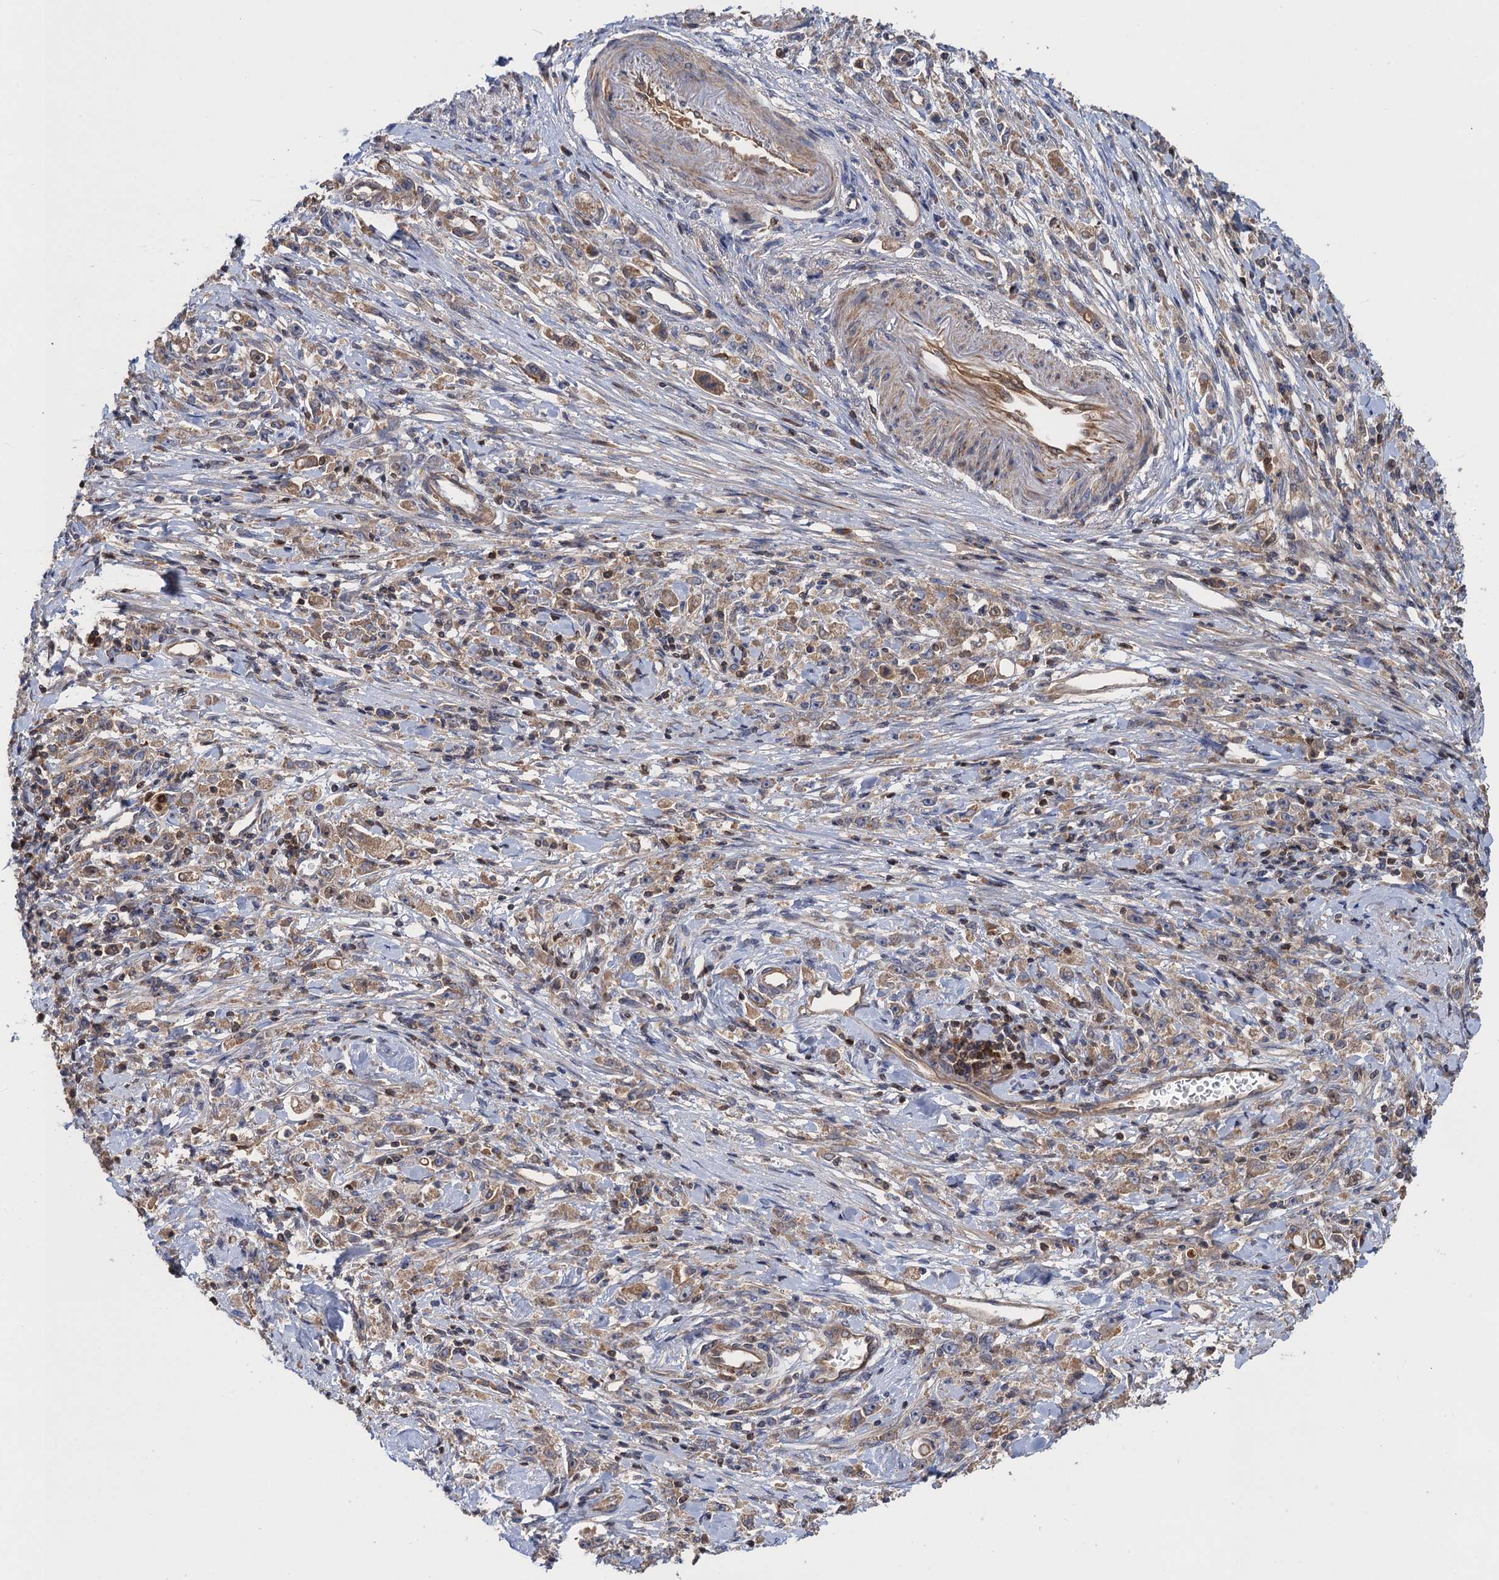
{"staining": {"intensity": "weak", "quantity": "25%-75%", "location": "cytoplasmic/membranous"}, "tissue": "stomach cancer", "cell_type": "Tumor cells", "image_type": "cancer", "snomed": [{"axis": "morphology", "description": "Adenocarcinoma, NOS"}, {"axis": "topography", "description": "Stomach"}], "caption": "DAB immunohistochemical staining of stomach adenocarcinoma shows weak cytoplasmic/membranous protein expression in about 25%-75% of tumor cells.", "gene": "DGKA", "patient": {"sex": "female", "age": 59}}